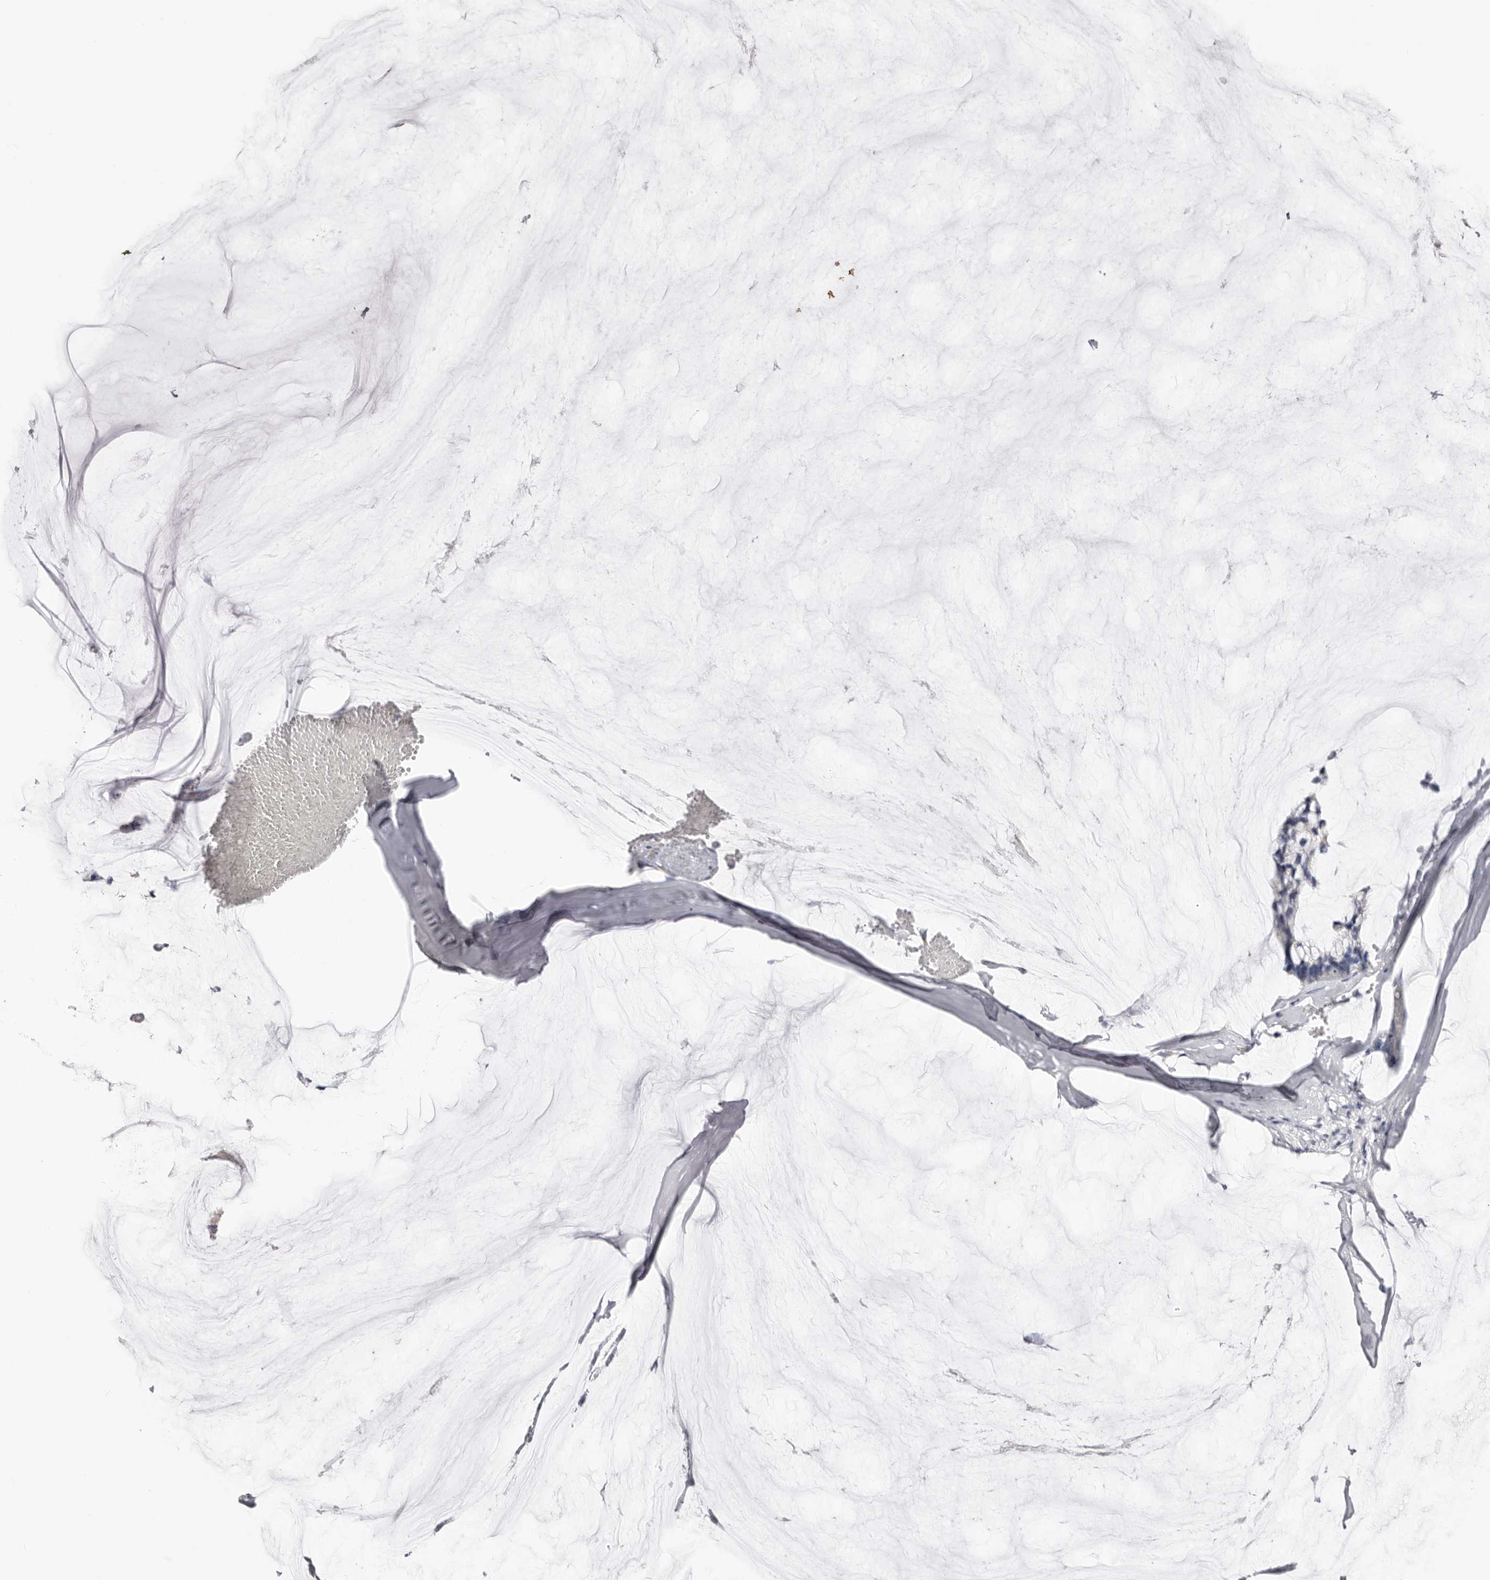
{"staining": {"intensity": "negative", "quantity": "none", "location": "none"}, "tissue": "ovarian cancer", "cell_type": "Tumor cells", "image_type": "cancer", "snomed": [{"axis": "morphology", "description": "Cystadenocarcinoma, mucinous, NOS"}, {"axis": "topography", "description": "Ovary"}], "caption": "High magnification brightfield microscopy of ovarian cancer (mucinous cystadenocarcinoma) stained with DAB (3,3'-diaminobenzidine) (brown) and counterstained with hematoxylin (blue): tumor cells show no significant positivity.", "gene": "AKNAD1", "patient": {"sex": "female", "age": 39}}